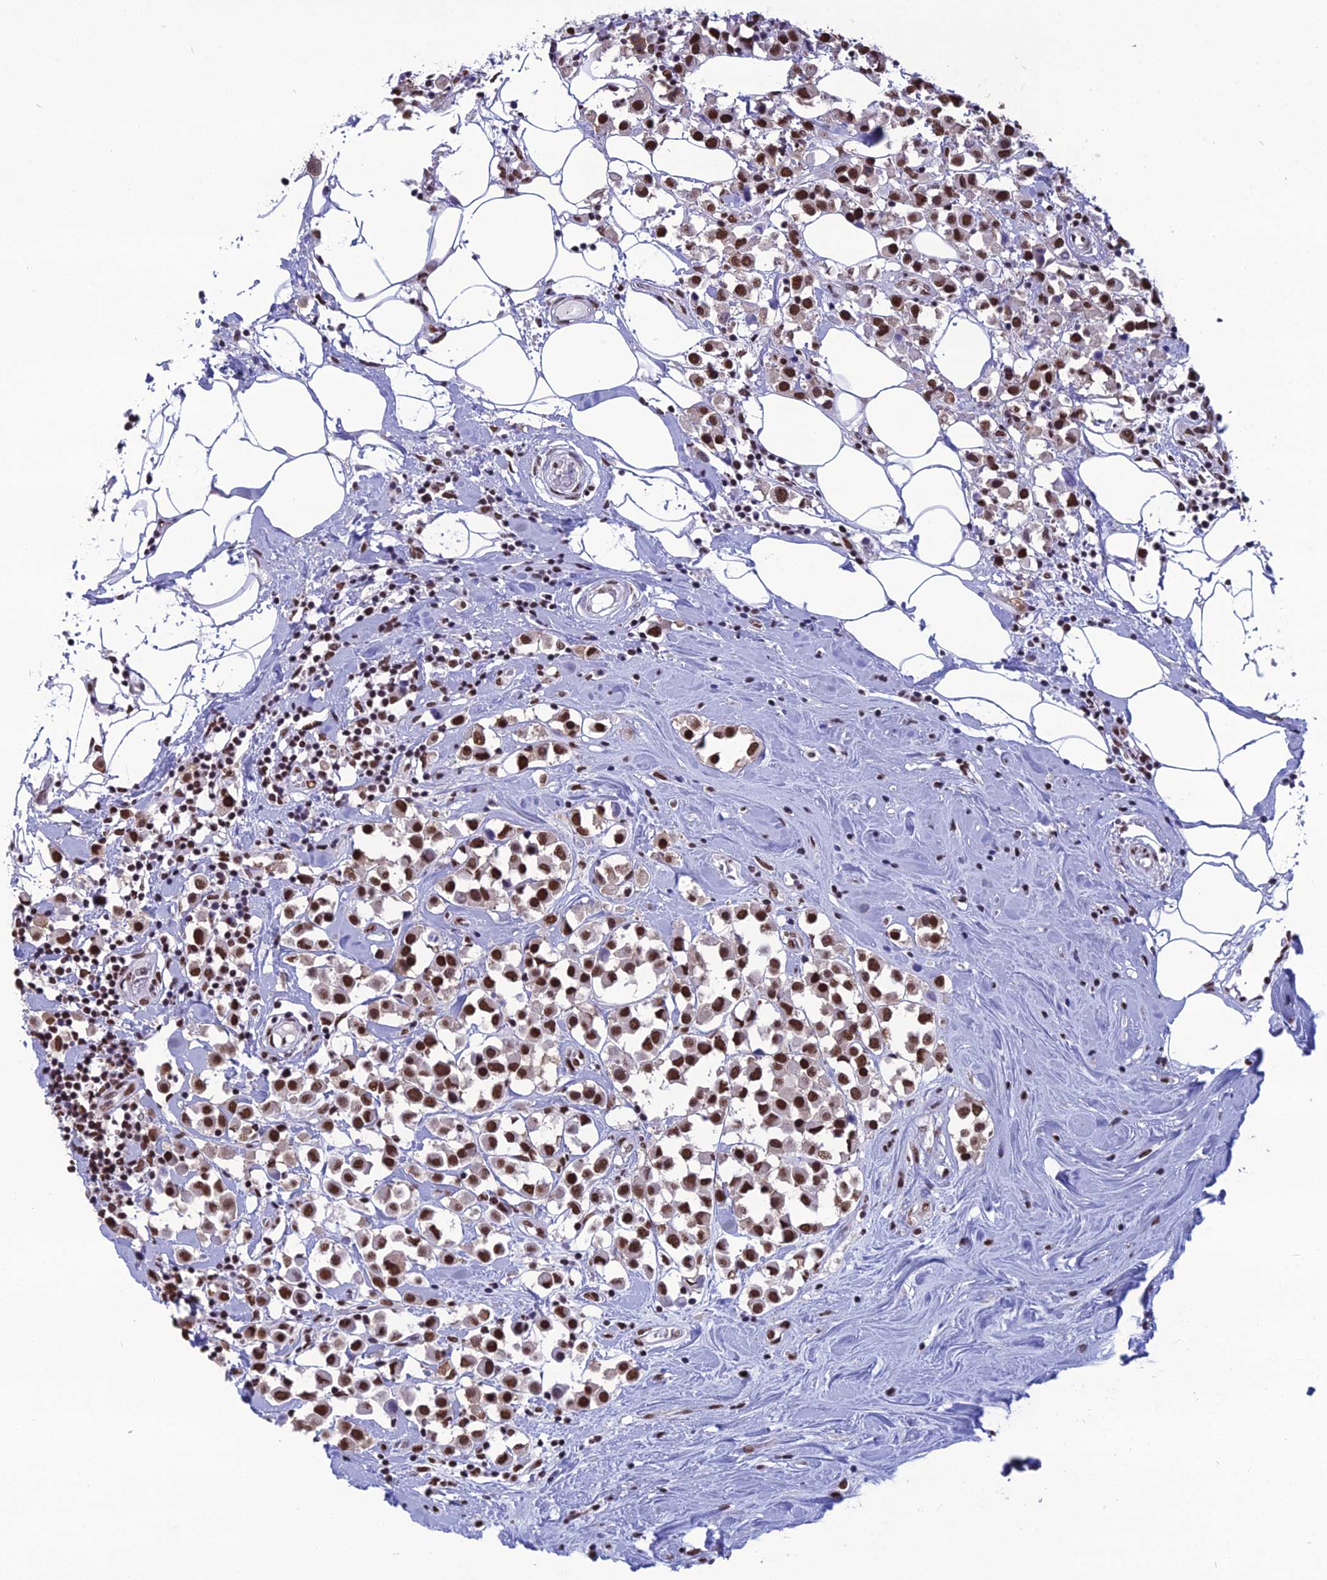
{"staining": {"intensity": "strong", "quantity": ">75%", "location": "nuclear"}, "tissue": "breast cancer", "cell_type": "Tumor cells", "image_type": "cancer", "snomed": [{"axis": "morphology", "description": "Duct carcinoma"}, {"axis": "topography", "description": "Breast"}], "caption": "The image displays immunohistochemical staining of breast cancer. There is strong nuclear expression is appreciated in about >75% of tumor cells.", "gene": "PRAMEF12", "patient": {"sex": "female", "age": 61}}